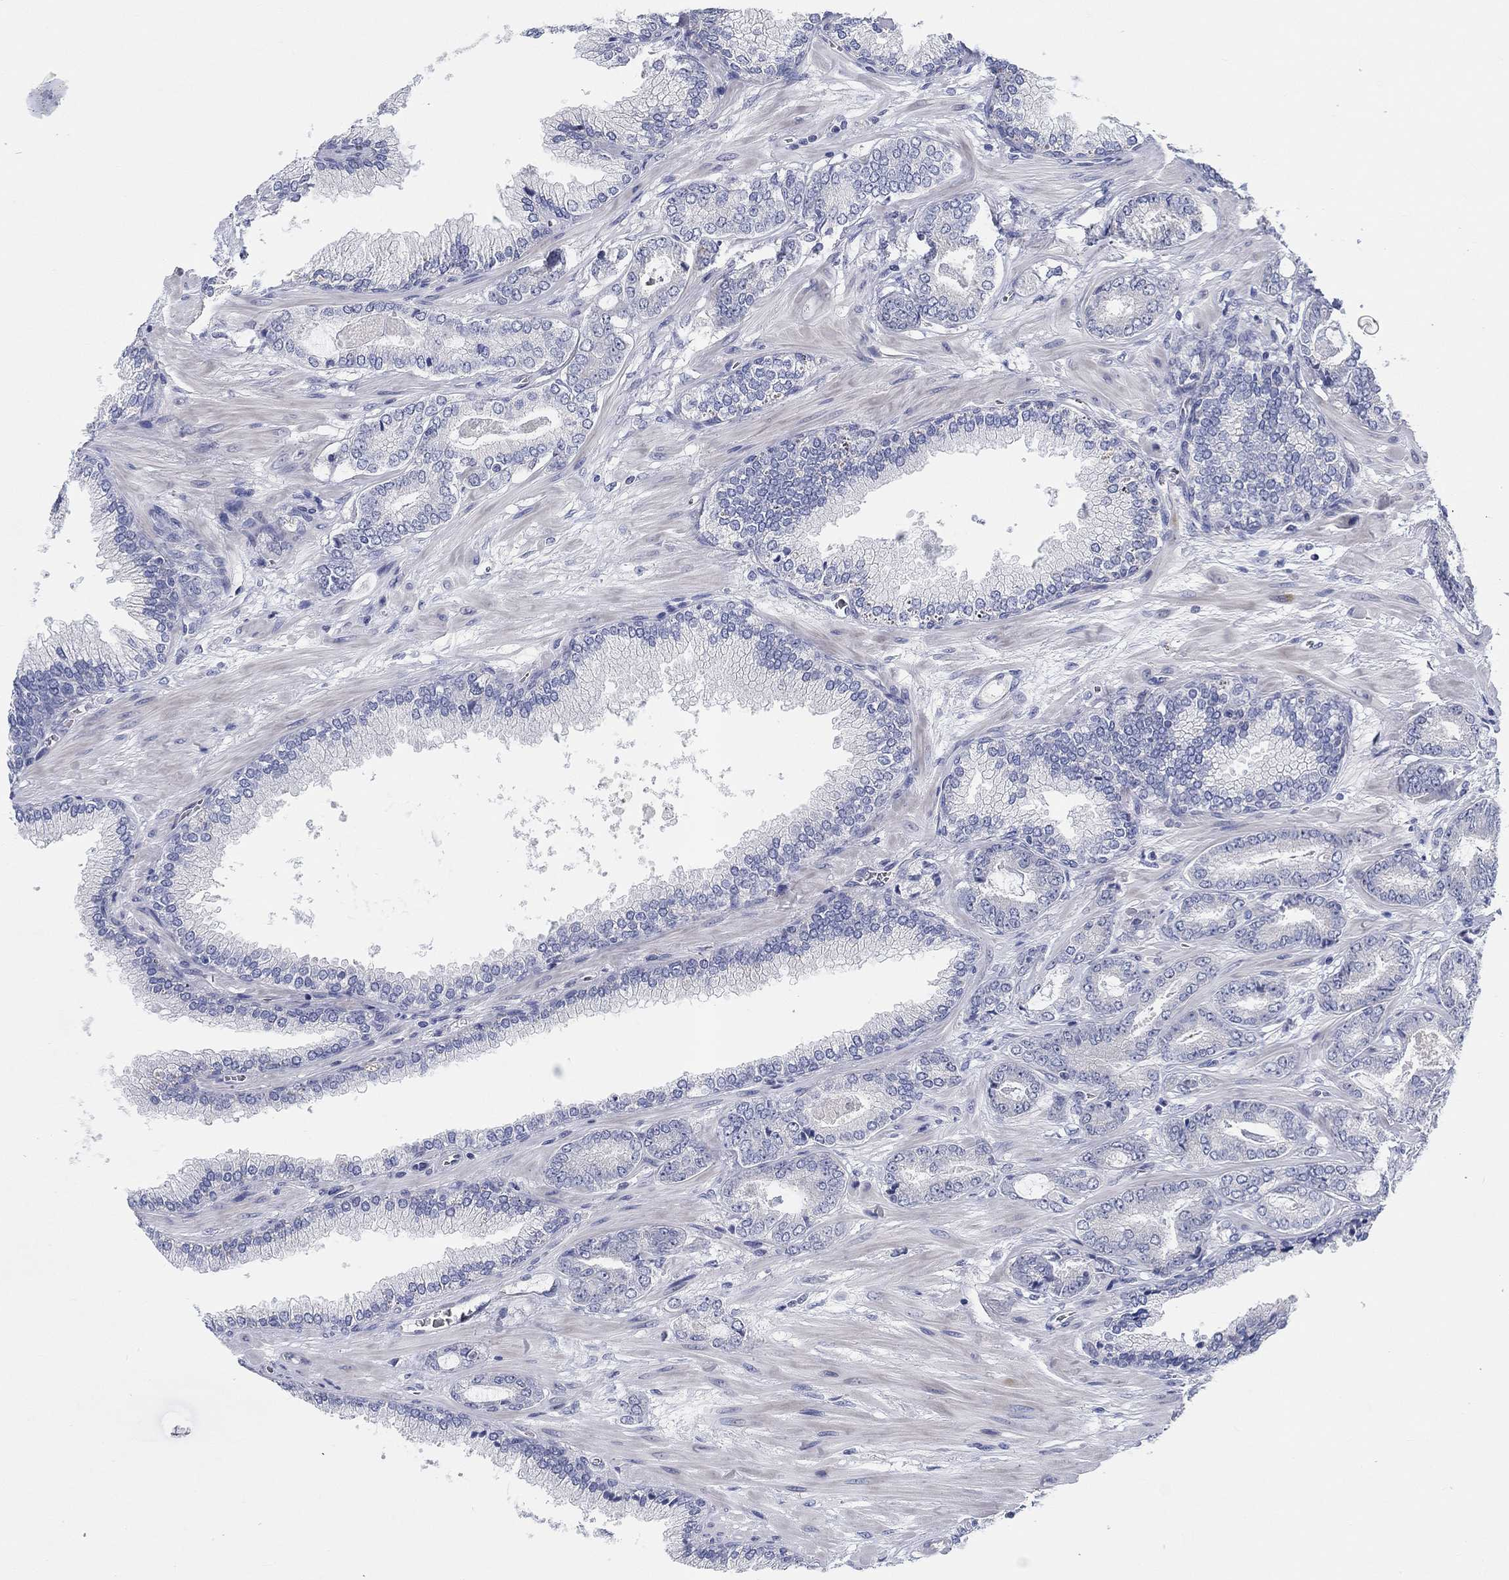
{"staining": {"intensity": "negative", "quantity": "none", "location": "none"}, "tissue": "prostate cancer", "cell_type": "Tumor cells", "image_type": "cancer", "snomed": [{"axis": "morphology", "description": "Adenocarcinoma, Low grade"}, {"axis": "topography", "description": "Prostate"}], "caption": "This is an immunohistochemistry (IHC) histopathology image of prostate adenocarcinoma (low-grade). There is no staining in tumor cells.", "gene": "SMIM18", "patient": {"sex": "male", "age": 69}}